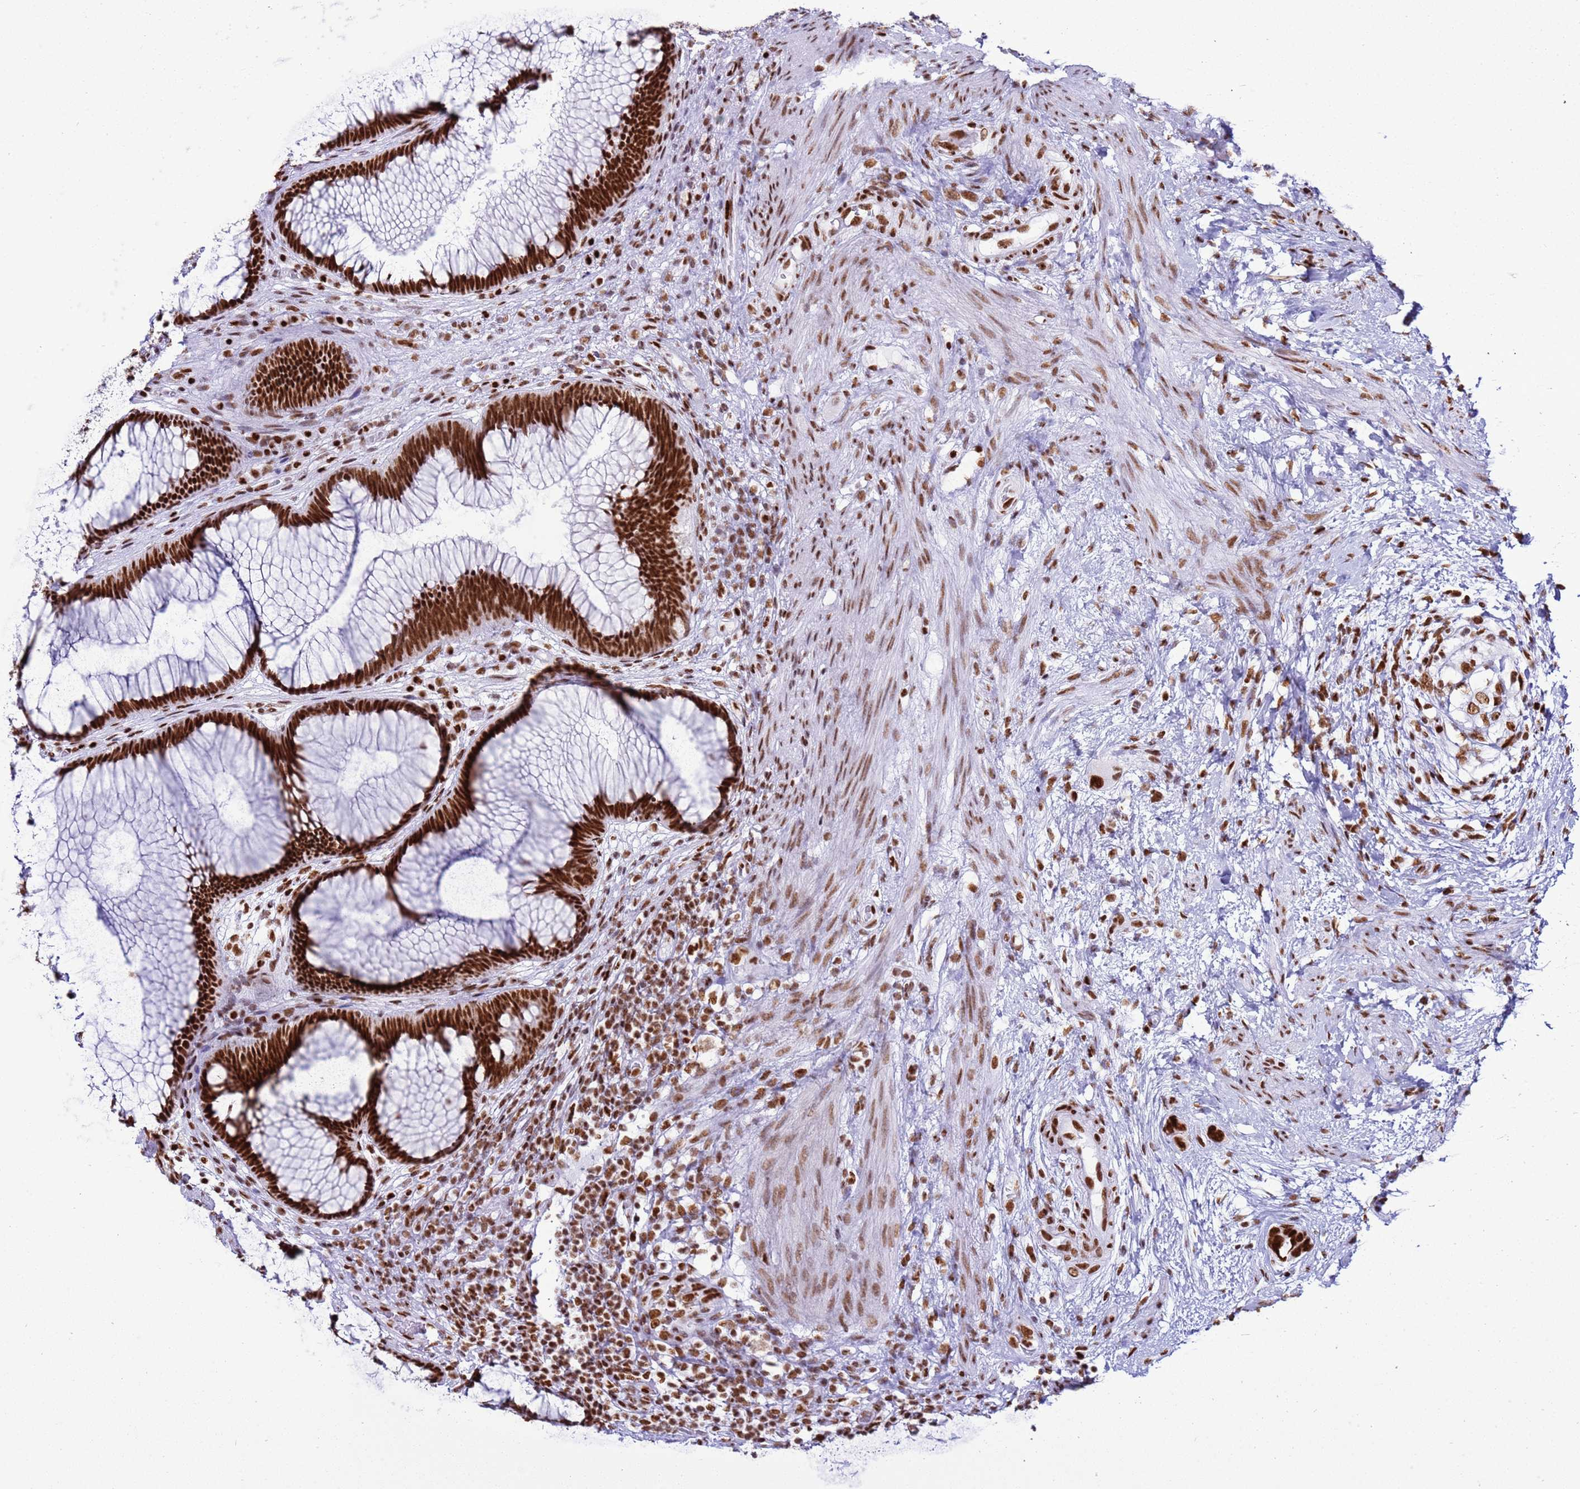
{"staining": {"intensity": "strong", "quantity": ">75%", "location": "nuclear"}, "tissue": "rectum", "cell_type": "Glandular cells", "image_type": "normal", "snomed": [{"axis": "morphology", "description": "Normal tissue, NOS"}, {"axis": "topography", "description": "Rectum"}], "caption": "Approximately >75% of glandular cells in unremarkable human rectum show strong nuclear protein positivity as visualized by brown immunohistochemical staining.", "gene": "RALY", "patient": {"sex": "male", "age": 51}}